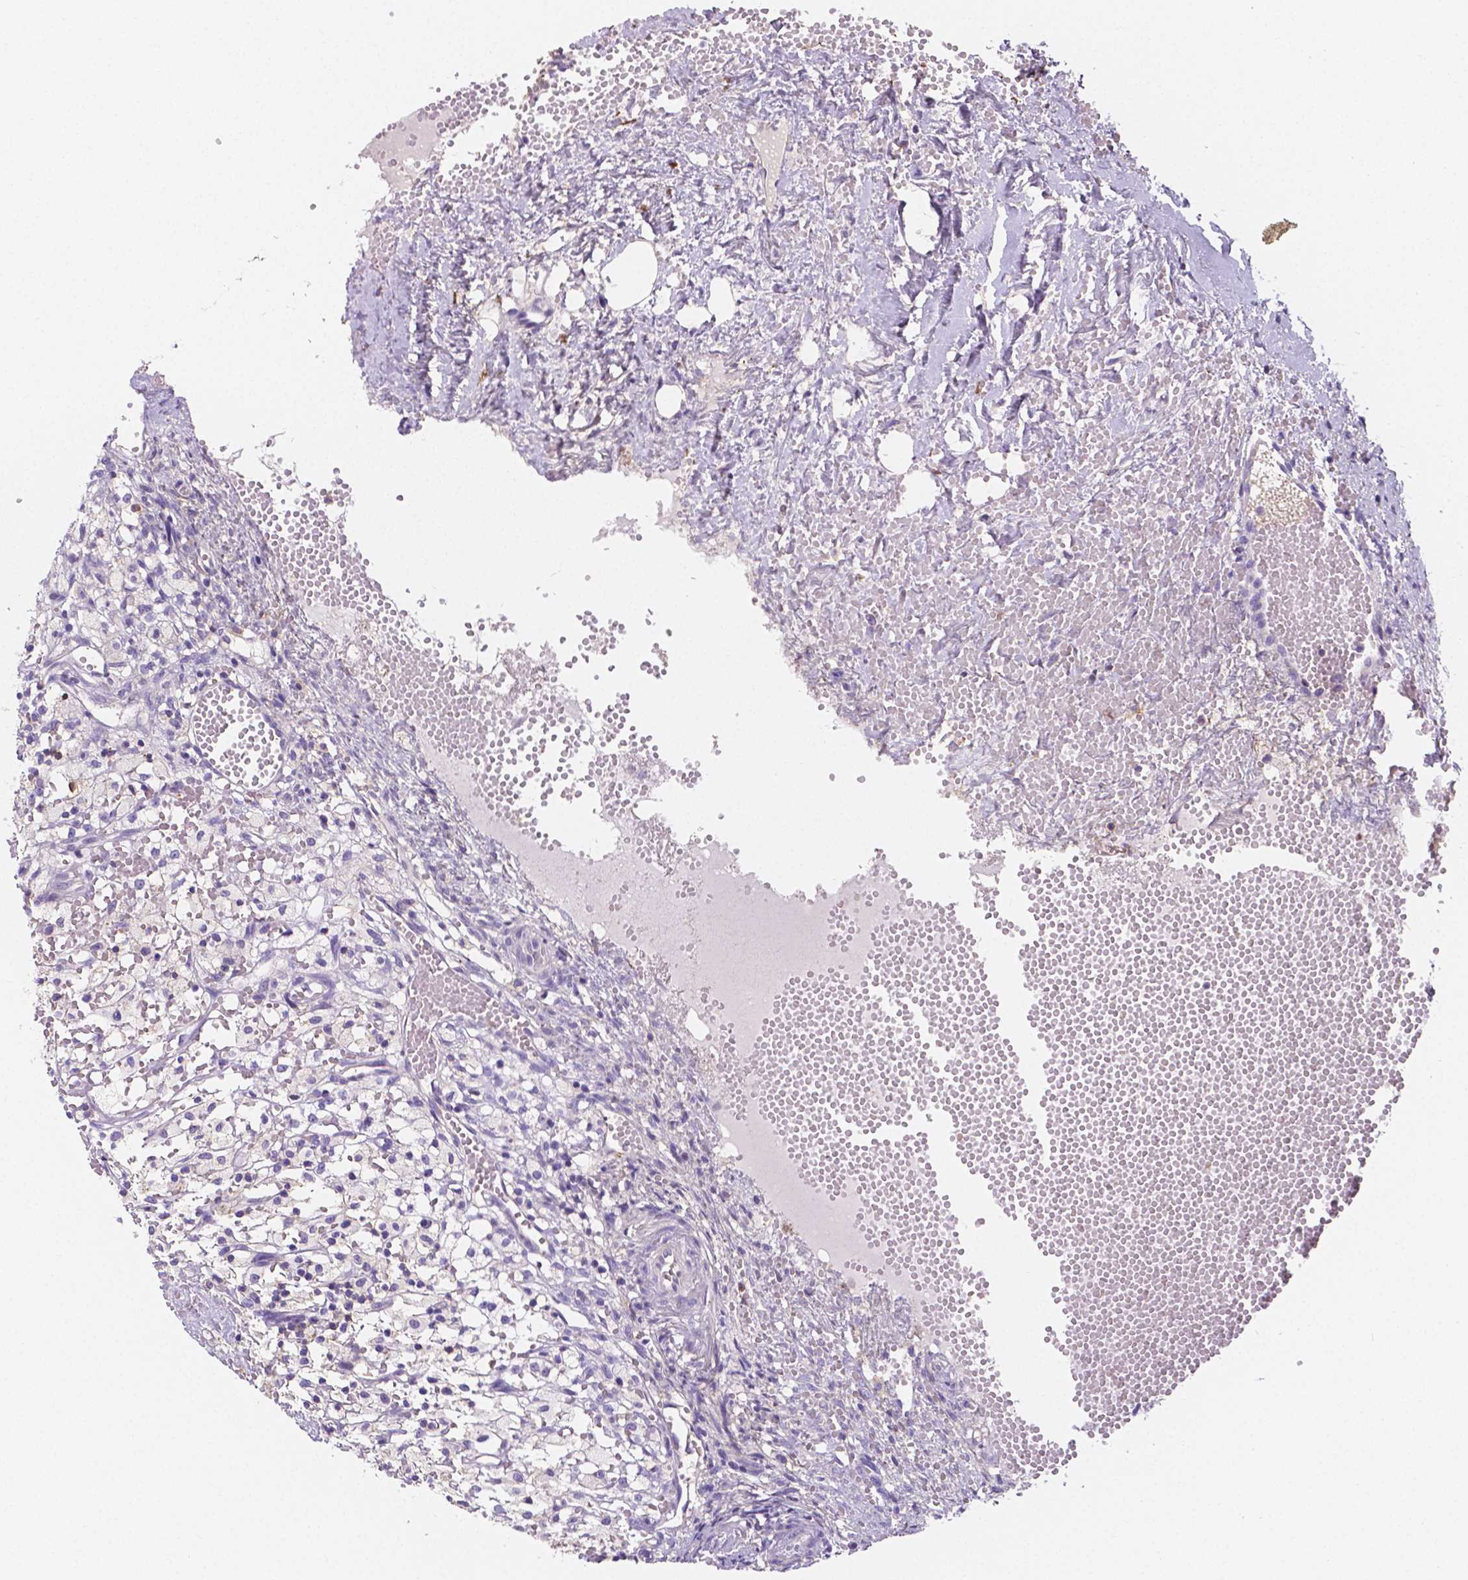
{"staining": {"intensity": "strong", "quantity": ">75%", "location": "cytoplasmic/membranous"}, "tissue": "ovary", "cell_type": "Follicle cells", "image_type": "normal", "snomed": [{"axis": "morphology", "description": "Normal tissue, NOS"}, {"axis": "topography", "description": "Ovary"}], "caption": "High-magnification brightfield microscopy of benign ovary stained with DAB (brown) and counterstained with hematoxylin (blue). follicle cells exhibit strong cytoplasmic/membranous positivity is identified in about>75% of cells. The protein is shown in brown color, while the nuclei are stained blue.", "gene": "GABRD", "patient": {"sex": "female", "age": 46}}